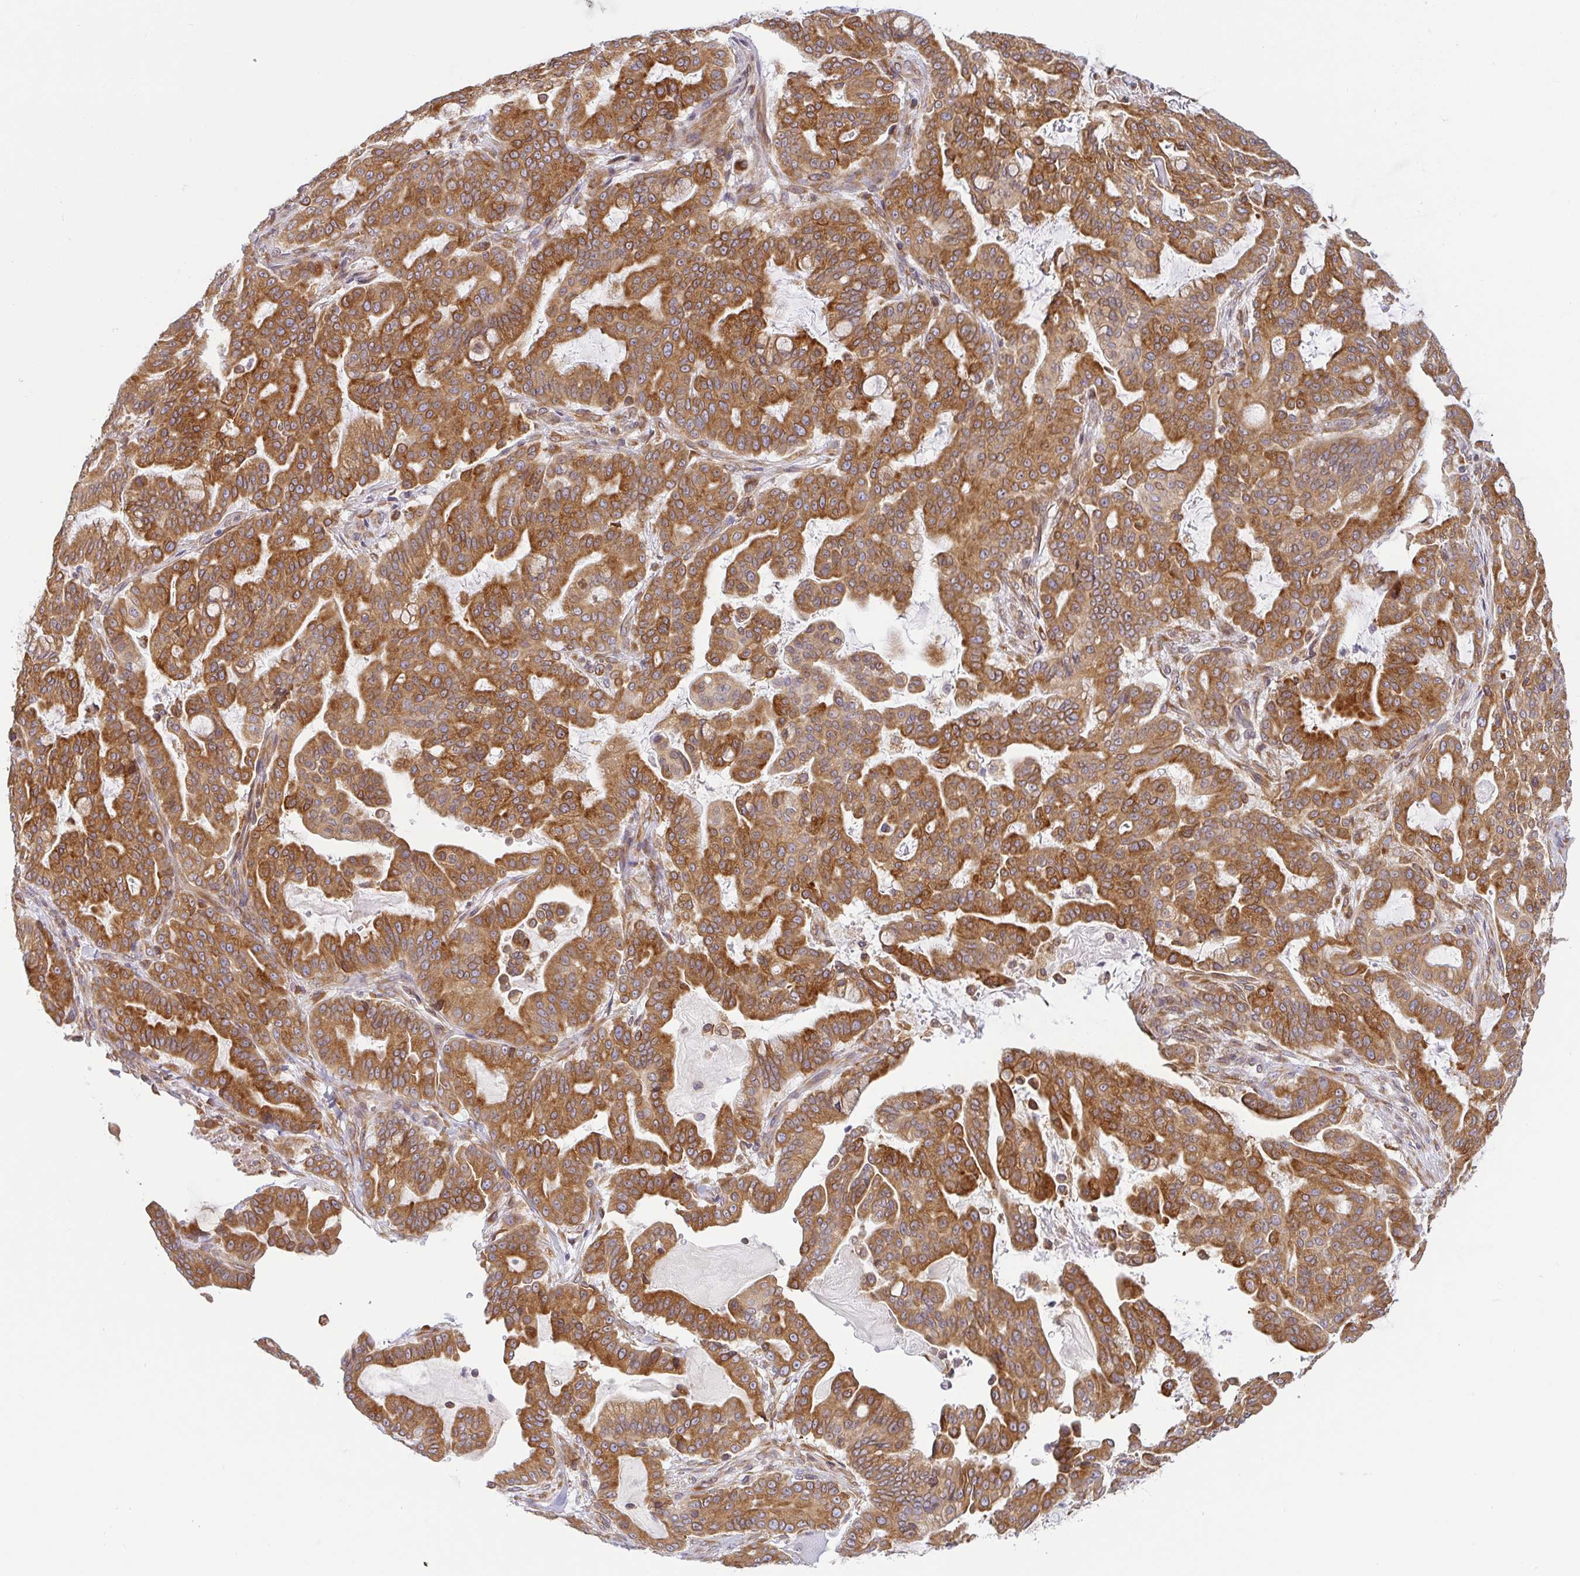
{"staining": {"intensity": "strong", "quantity": ">75%", "location": "cytoplasmic/membranous"}, "tissue": "pancreatic cancer", "cell_type": "Tumor cells", "image_type": "cancer", "snomed": [{"axis": "morphology", "description": "Adenocarcinoma, NOS"}, {"axis": "topography", "description": "Pancreas"}], "caption": "Adenocarcinoma (pancreatic) stained for a protein exhibits strong cytoplasmic/membranous positivity in tumor cells.", "gene": "DERL2", "patient": {"sex": "male", "age": 63}}